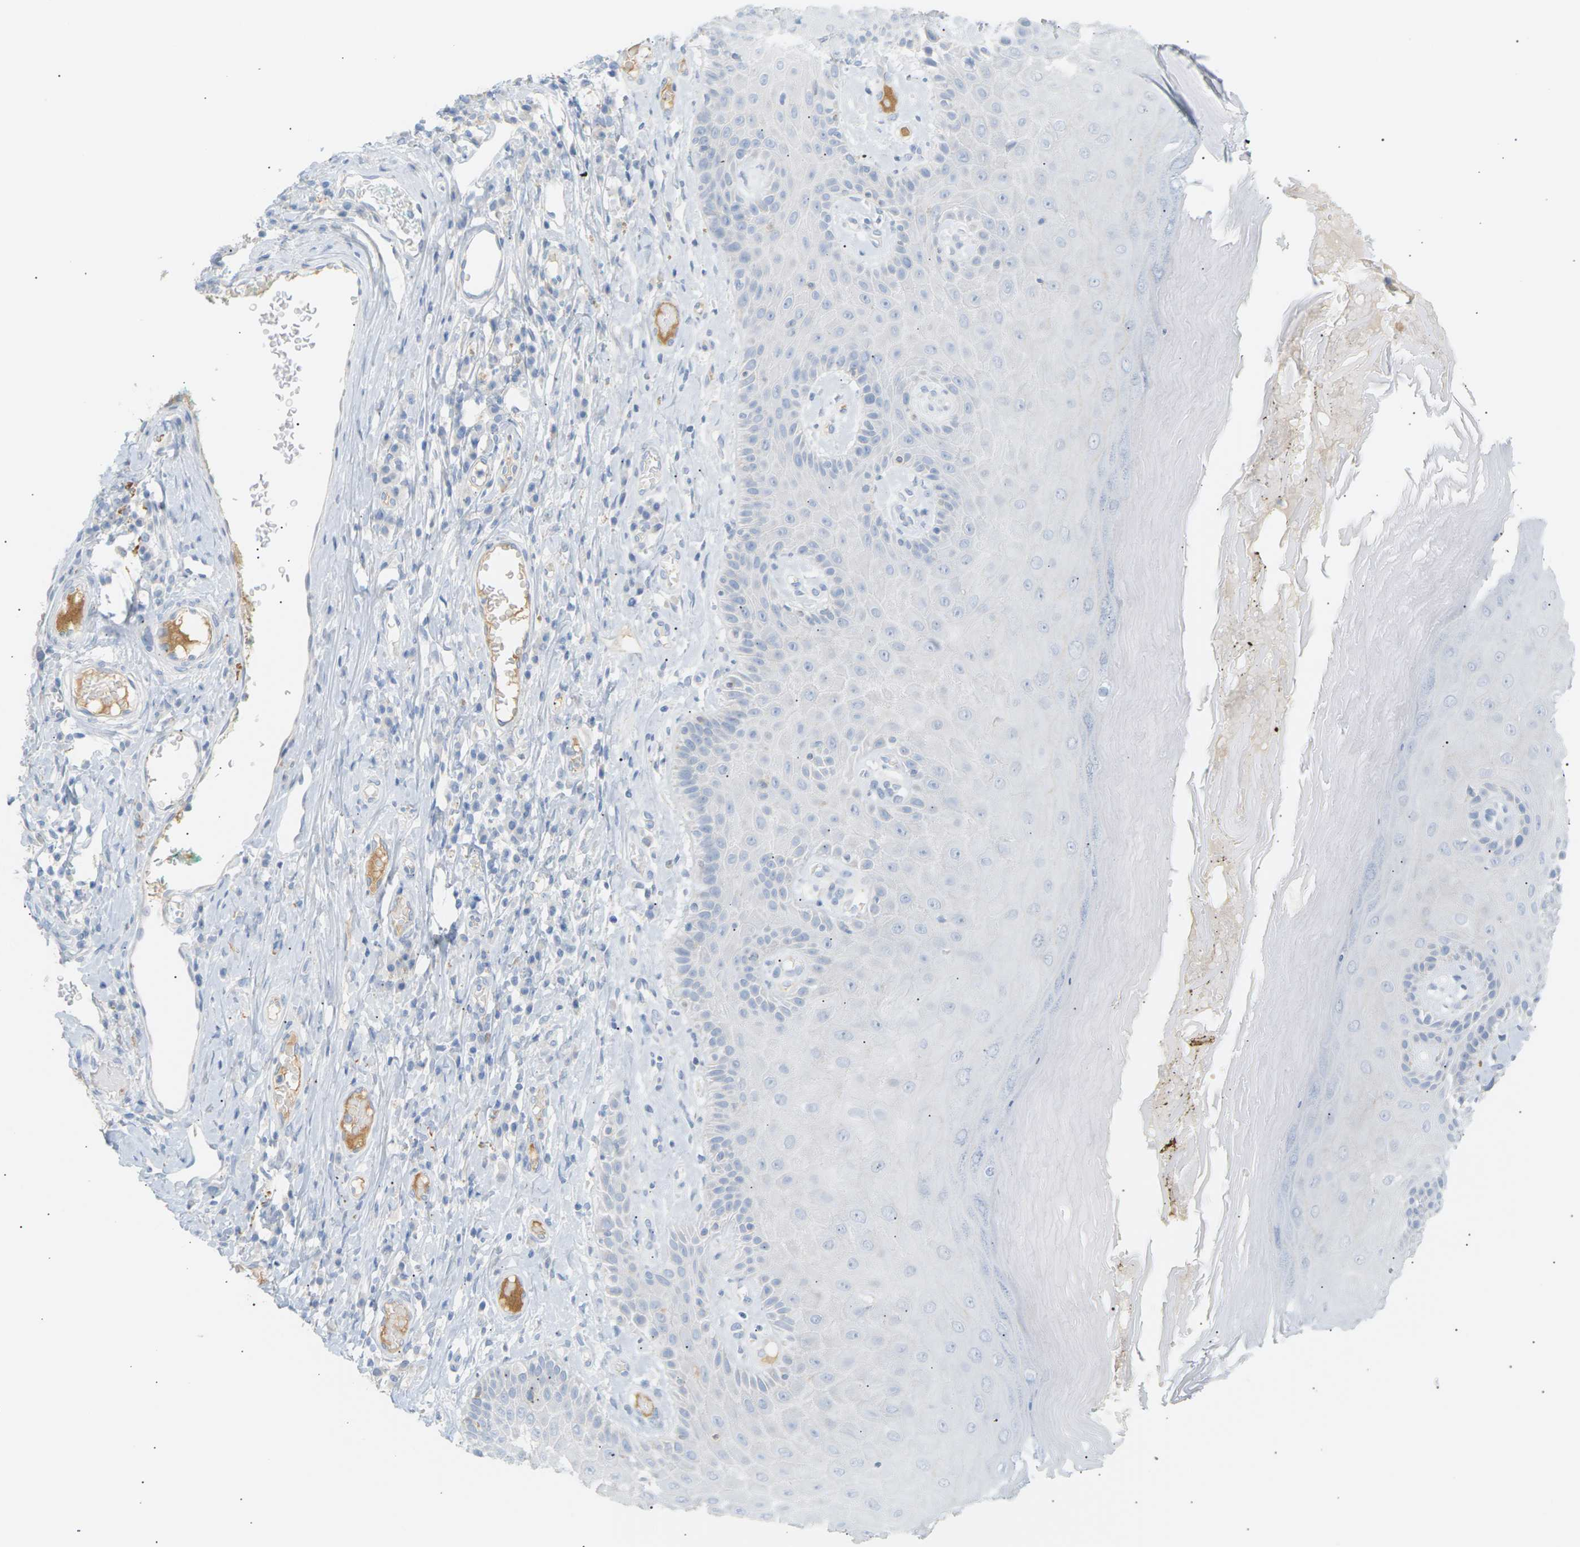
{"staining": {"intensity": "negative", "quantity": "none", "location": "none"}, "tissue": "skin", "cell_type": "Epidermal cells", "image_type": "normal", "snomed": [{"axis": "morphology", "description": "Normal tissue, NOS"}, {"axis": "topography", "description": "Vulva"}], "caption": "The photomicrograph demonstrates no staining of epidermal cells in normal skin. The staining was performed using DAB to visualize the protein expression in brown, while the nuclei were stained in blue with hematoxylin (Magnification: 20x).", "gene": "CLU", "patient": {"sex": "female", "age": 73}}